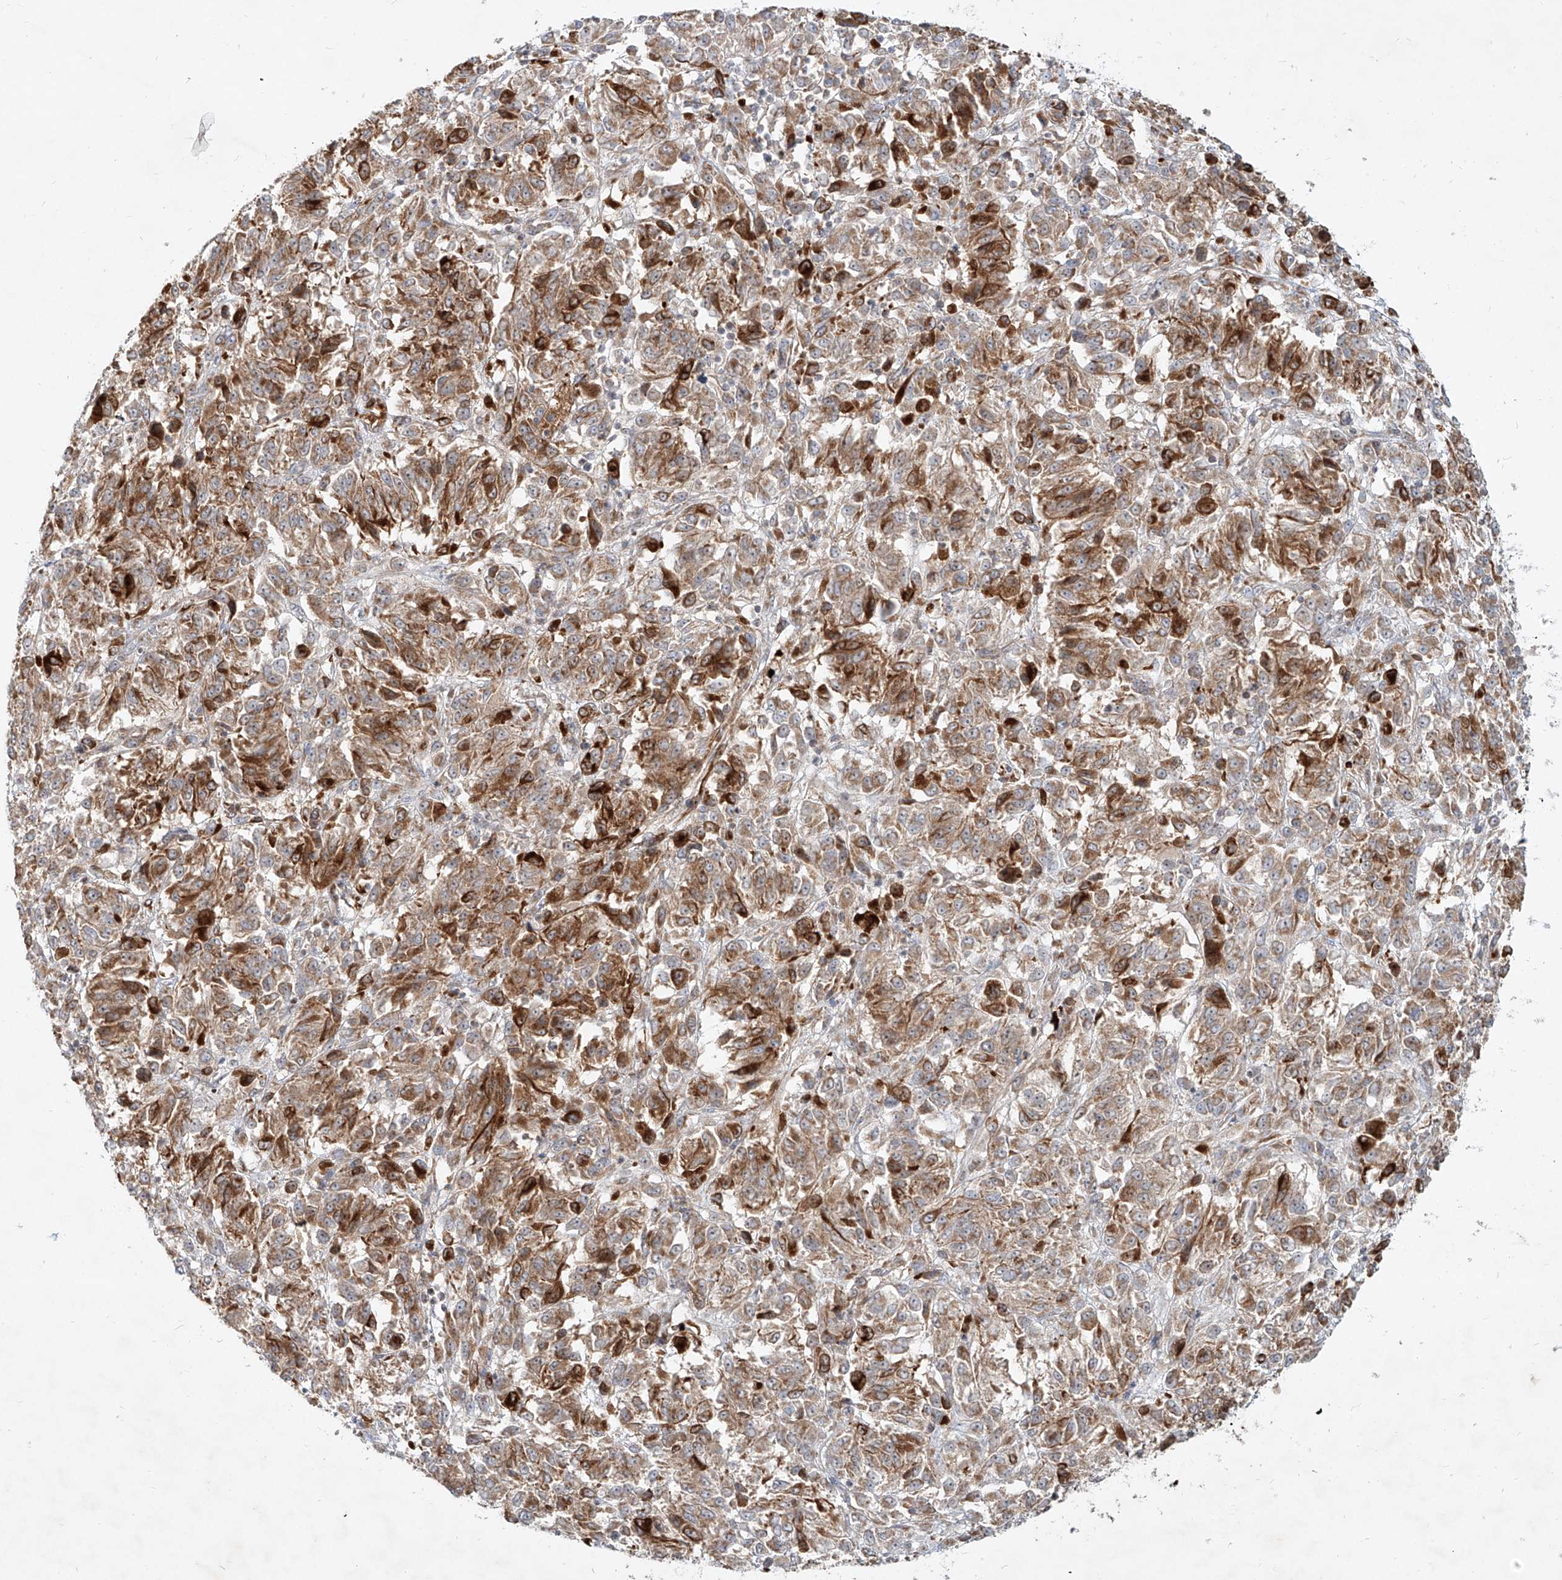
{"staining": {"intensity": "strong", "quantity": "25%-75%", "location": "cytoplasmic/membranous"}, "tissue": "melanoma", "cell_type": "Tumor cells", "image_type": "cancer", "snomed": [{"axis": "morphology", "description": "Malignant melanoma, Metastatic site"}, {"axis": "topography", "description": "Lung"}], "caption": "The image shows immunohistochemical staining of malignant melanoma (metastatic site). There is strong cytoplasmic/membranous positivity is present in about 25%-75% of tumor cells. Nuclei are stained in blue.", "gene": "FGD2", "patient": {"sex": "male", "age": 64}}